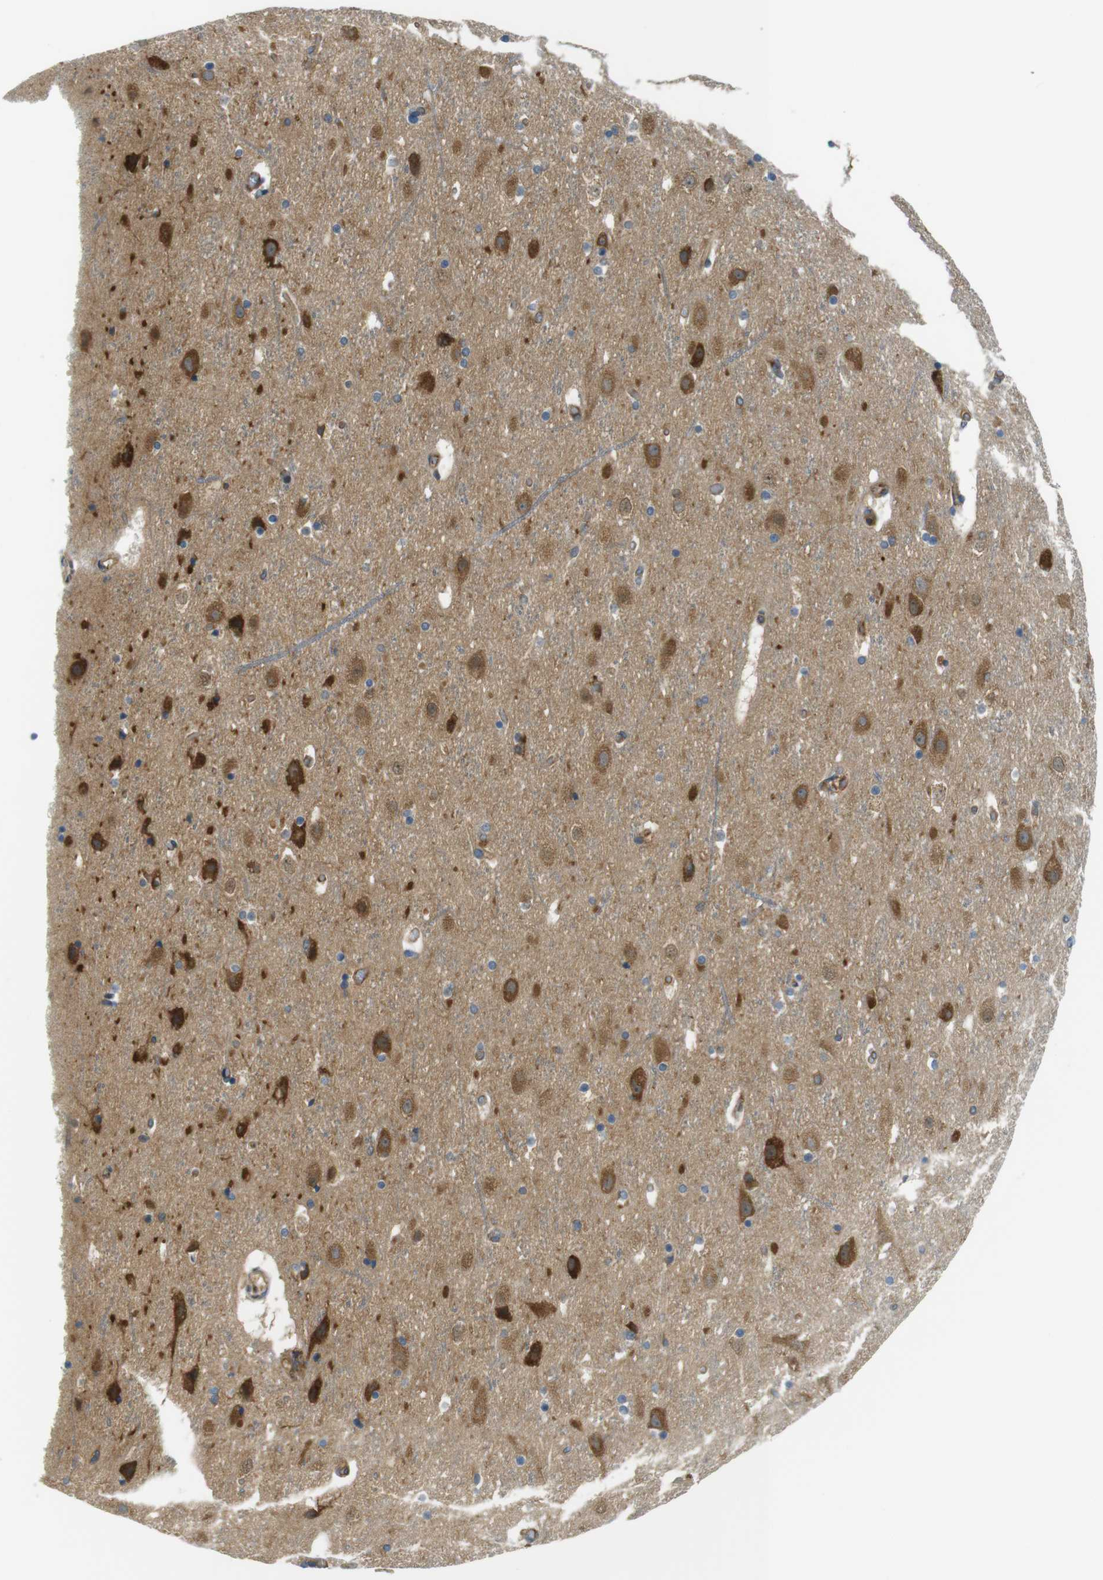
{"staining": {"intensity": "moderate", "quantity": ">75%", "location": "cytoplasmic/membranous"}, "tissue": "cerebral cortex", "cell_type": "Endothelial cells", "image_type": "normal", "snomed": [{"axis": "morphology", "description": "Normal tissue, NOS"}, {"axis": "topography", "description": "Cerebral cortex"}], "caption": "An immunohistochemistry histopathology image of benign tissue is shown. Protein staining in brown highlights moderate cytoplasmic/membranous positivity in cerebral cortex within endothelial cells.", "gene": "TSC1", "patient": {"sex": "male", "age": 45}}